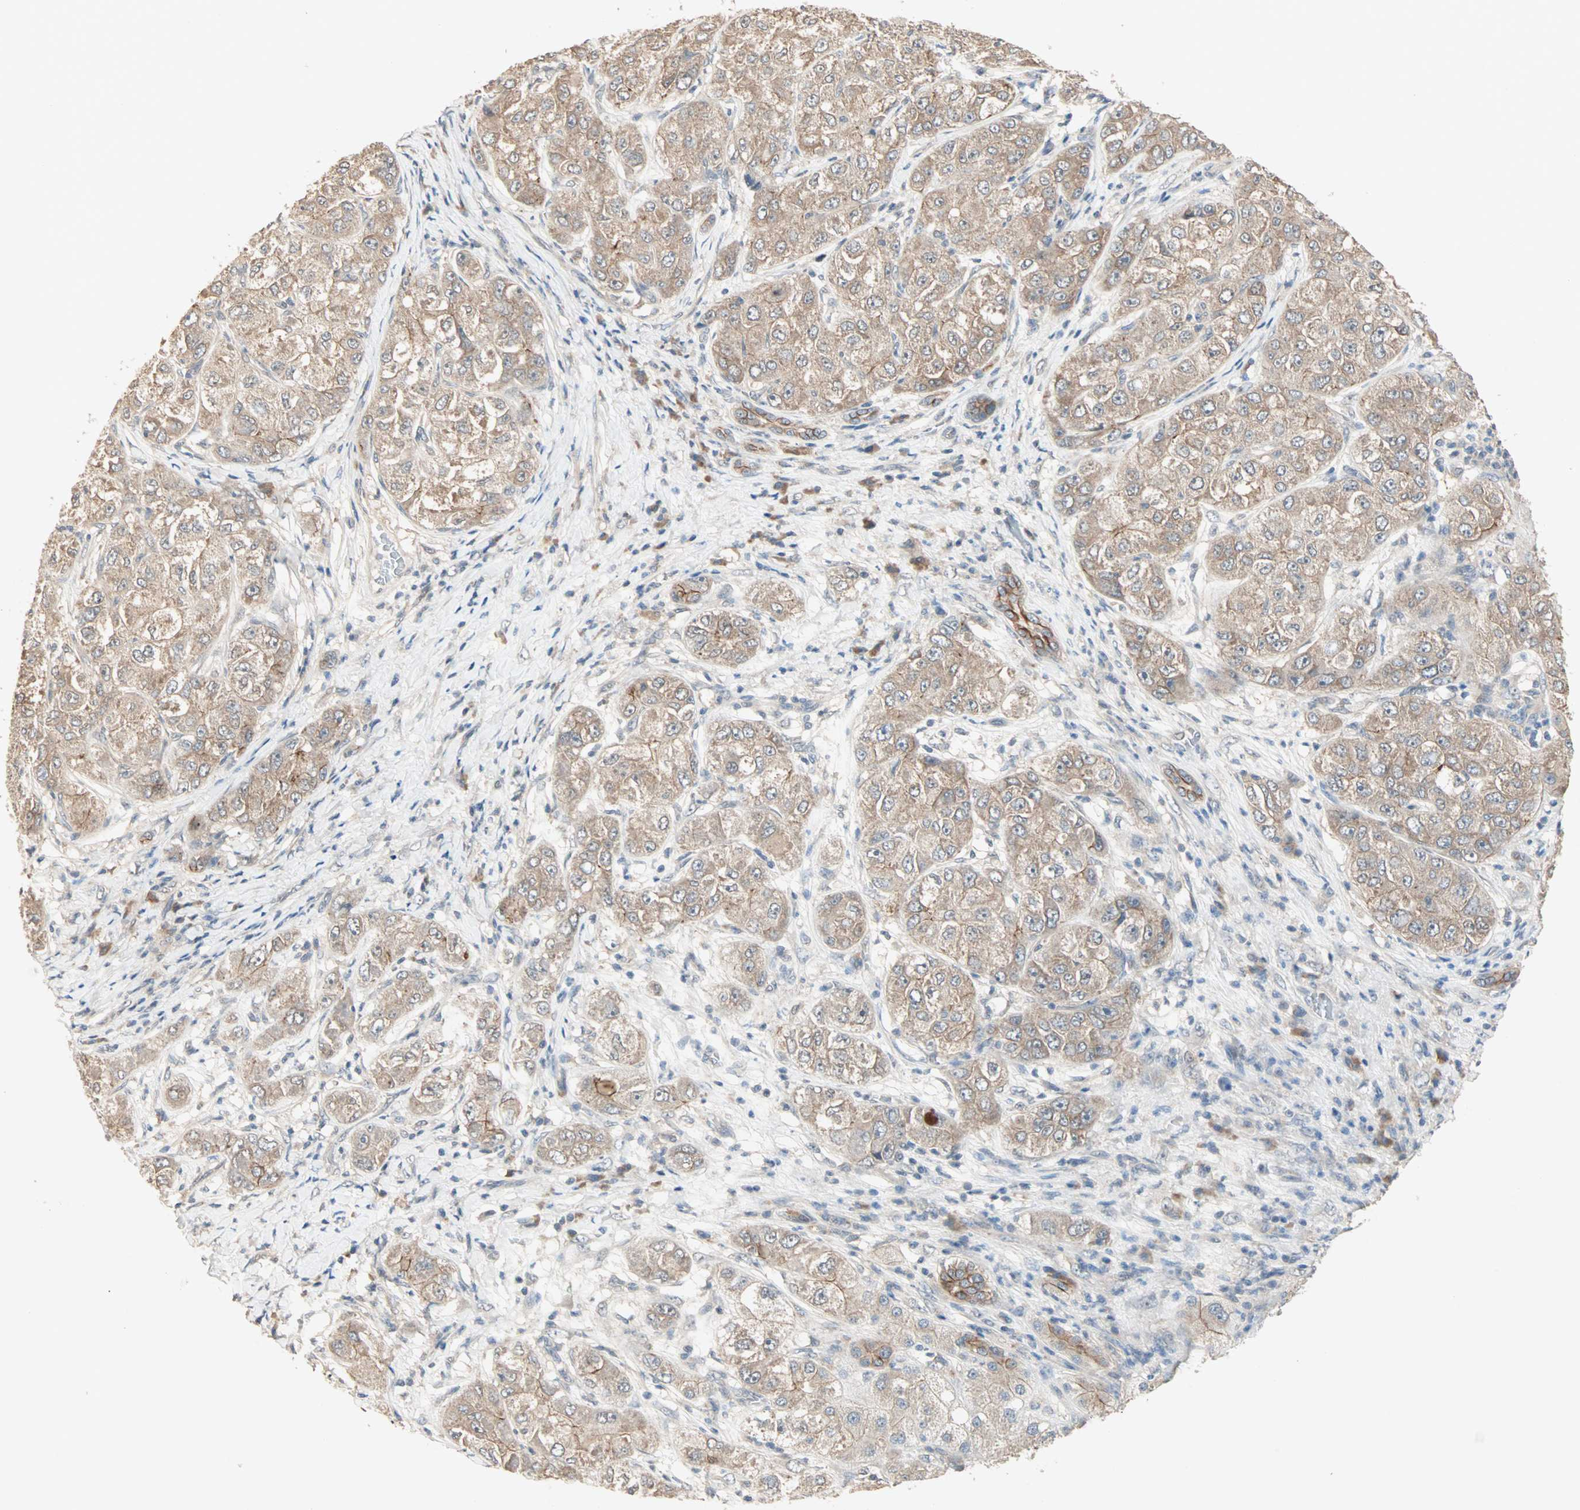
{"staining": {"intensity": "moderate", "quantity": ">75%", "location": "cytoplasmic/membranous"}, "tissue": "liver cancer", "cell_type": "Tumor cells", "image_type": "cancer", "snomed": [{"axis": "morphology", "description": "Carcinoma, Hepatocellular, NOS"}, {"axis": "topography", "description": "Liver"}], "caption": "IHC histopathology image of neoplastic tissue: liver cancer stained using immunohistochemistry displays medium levels of moderate protein expression localized specifically in the cytoplasmic/membranous of tumor cells, appearing as a cytoplasmic/membranous brown color.", "gene": "TTF2", "patient": {"sex": "male", "age": 80}}